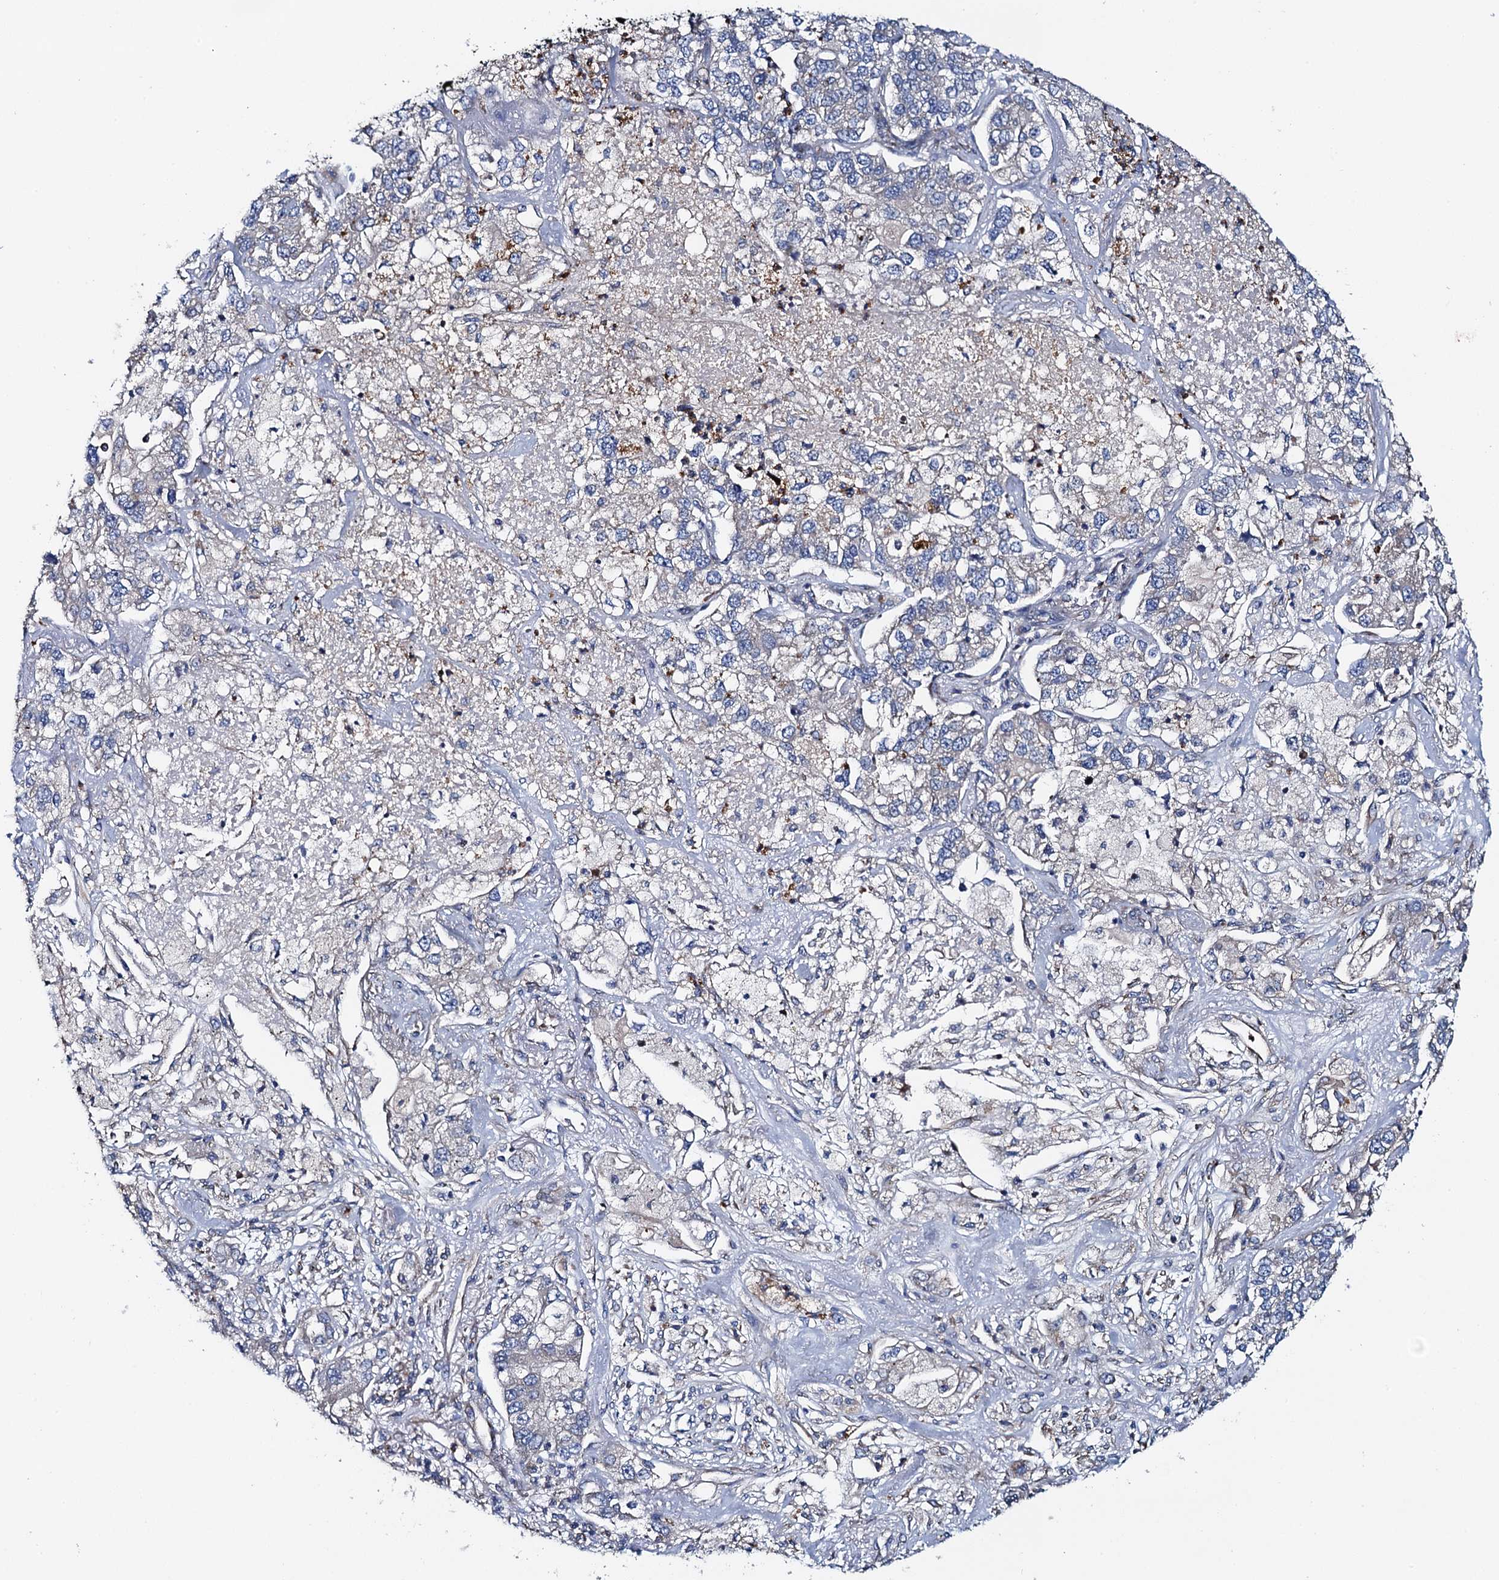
{"staining": {"intensity": "negative", "quantity": "none", "location": "none"}, "tissue": "lung cancer", "cell_type": "Tumor cells", "image_type": "cancer", "snomed": [{"axis": "morphology", "description": "Adenocarcinoma, NOS"}, {"axis": "topography", "description": "Lung"}], "caption": "High power microscopy micrograph of an immunohistochemistry (IHC) image of lung cancer (adenocarcinoma), revealing no significant expression in tumor cells.", "gene": "ADCY9", "patient": {"sex": "male", "age": 49}}